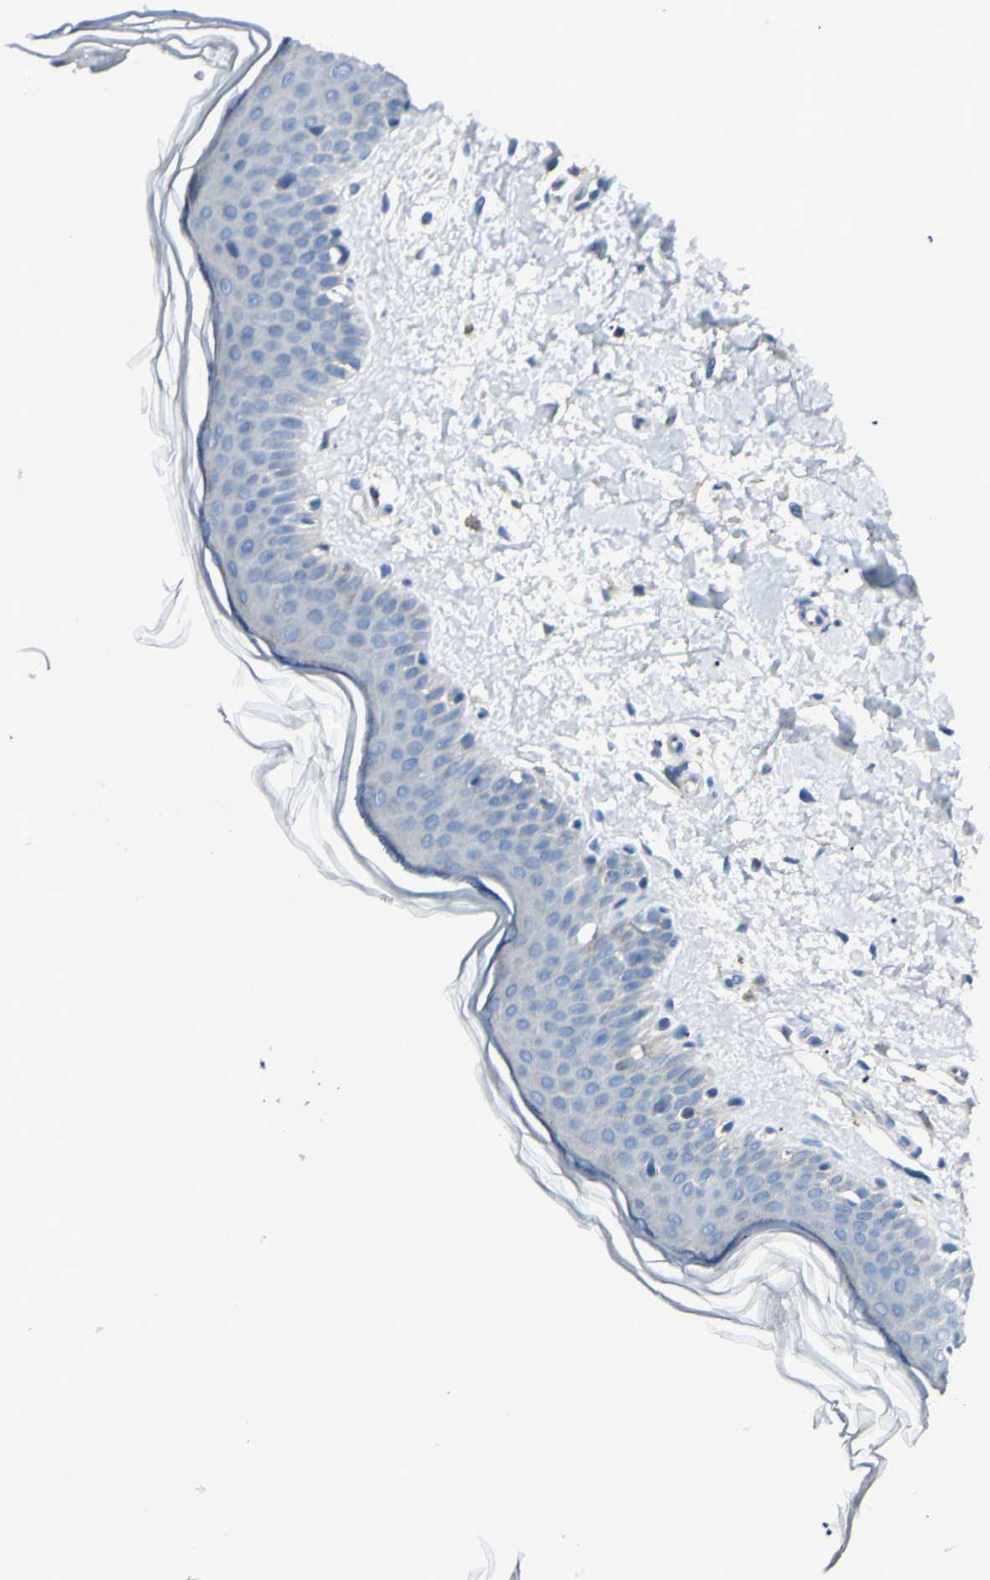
{"staining": {"intensity": "negative", "quantity": "none", "location": "none"}, "tissue": "skin", "cell_type": "Fibroblasts", "image_type": "normal", "snomed": [{"axis": "morphology", "description": "Normal tissue, NOS"}, {"axis": "topography", "description": "Skin"}], "caption": "IHC of unremarkable human skin displays no positivity in fibroblasts.", "gene": "B4GALT3", "patient": {"sex": "female", "age": 56}}